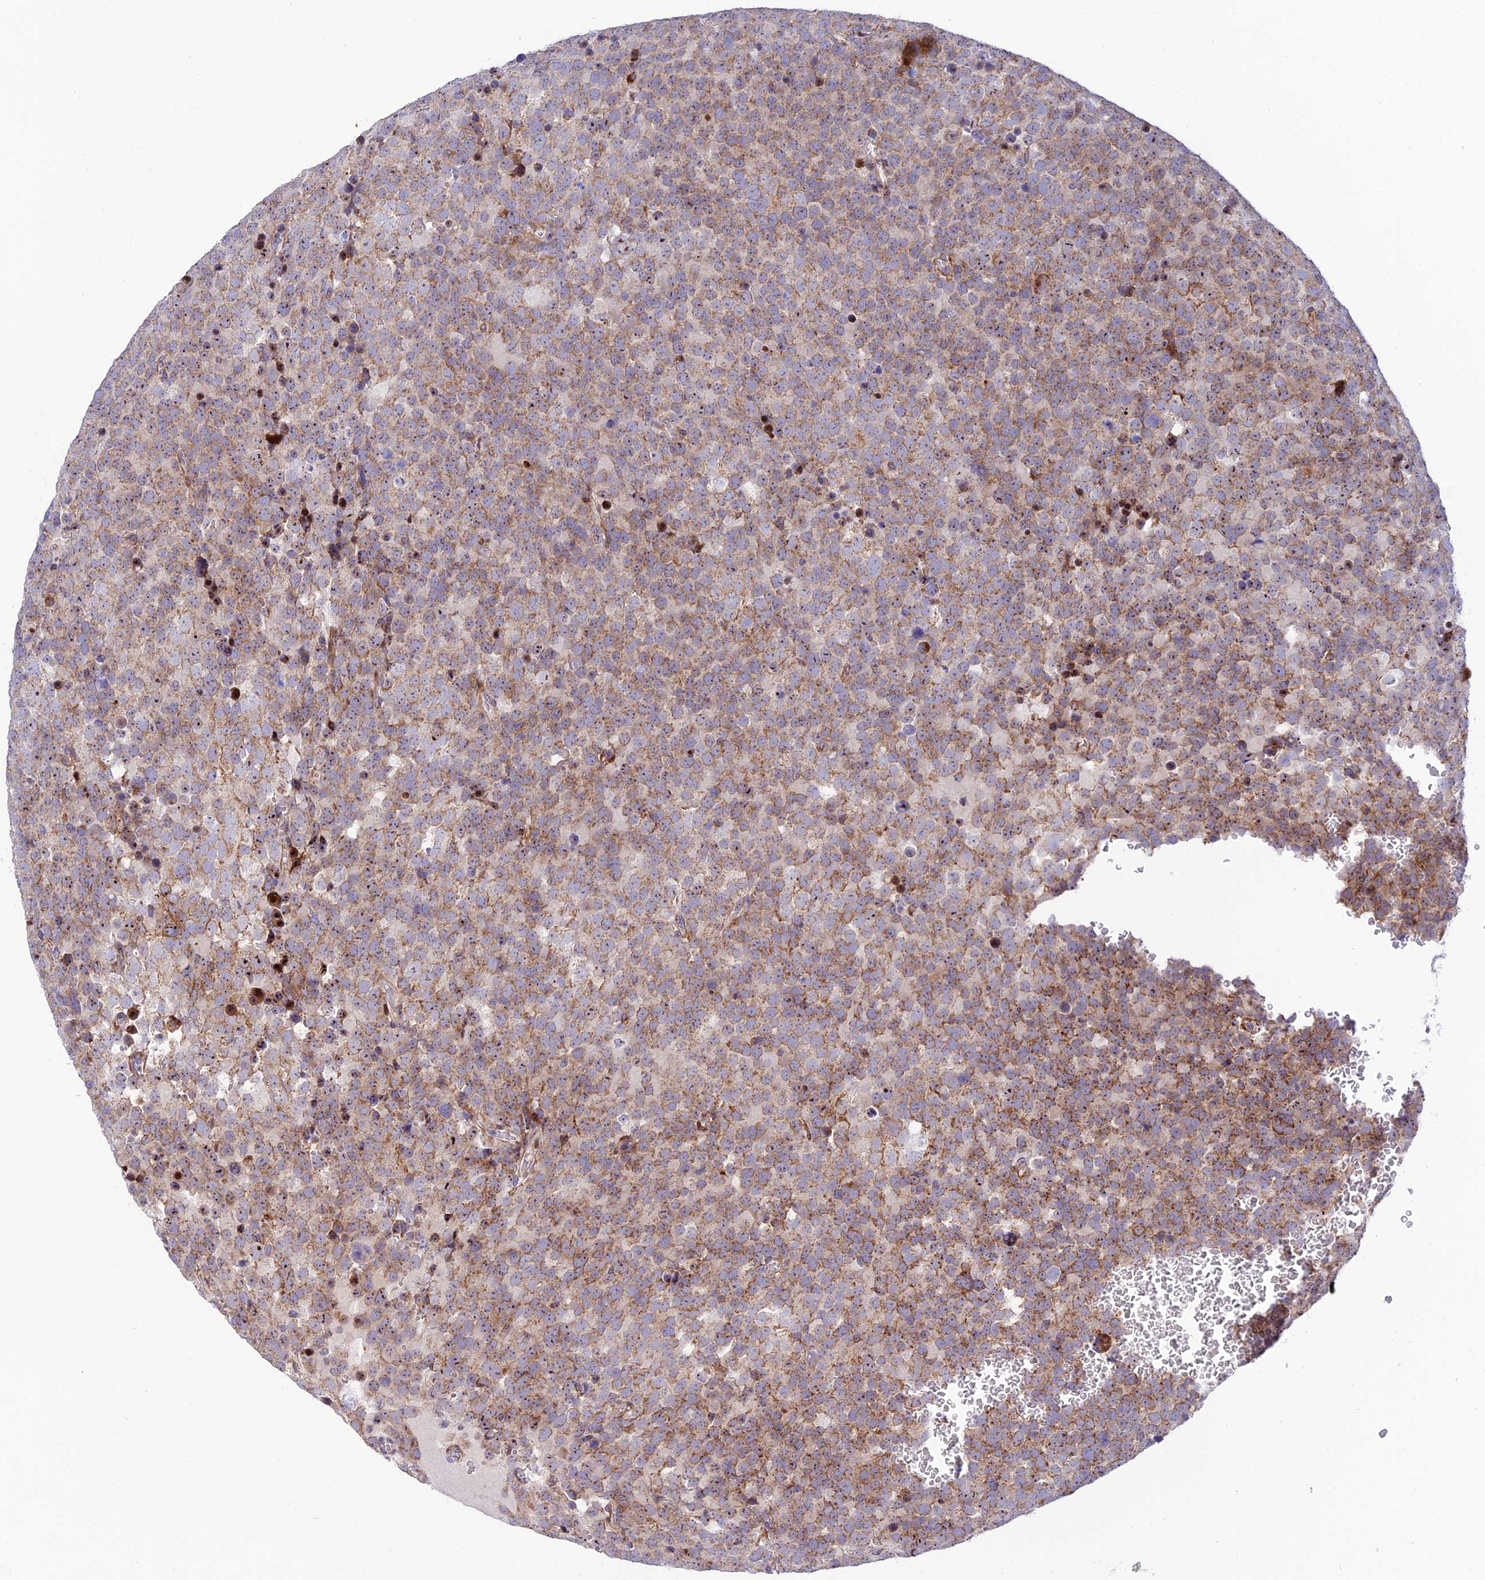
{"staining": {"intensity": "moderate", "quantity": ">75%", "location": "cytoplasmic/membranous"}, "tissue": "testis cancer", "cell_type": "Tumor cells", "image_type": "cancer", "snomed": [{"axis": "morphology", "description": "Seminoma, NOS"}, {"axis": "topography", "description": "Testis"}], "caption": "Testis cancer tissue reveals moderate cytoplasmic/membranous staining in about >75% of tumor cells", "gene": "KBTBD7", "patient": {"sex": "male", "age": 71}}